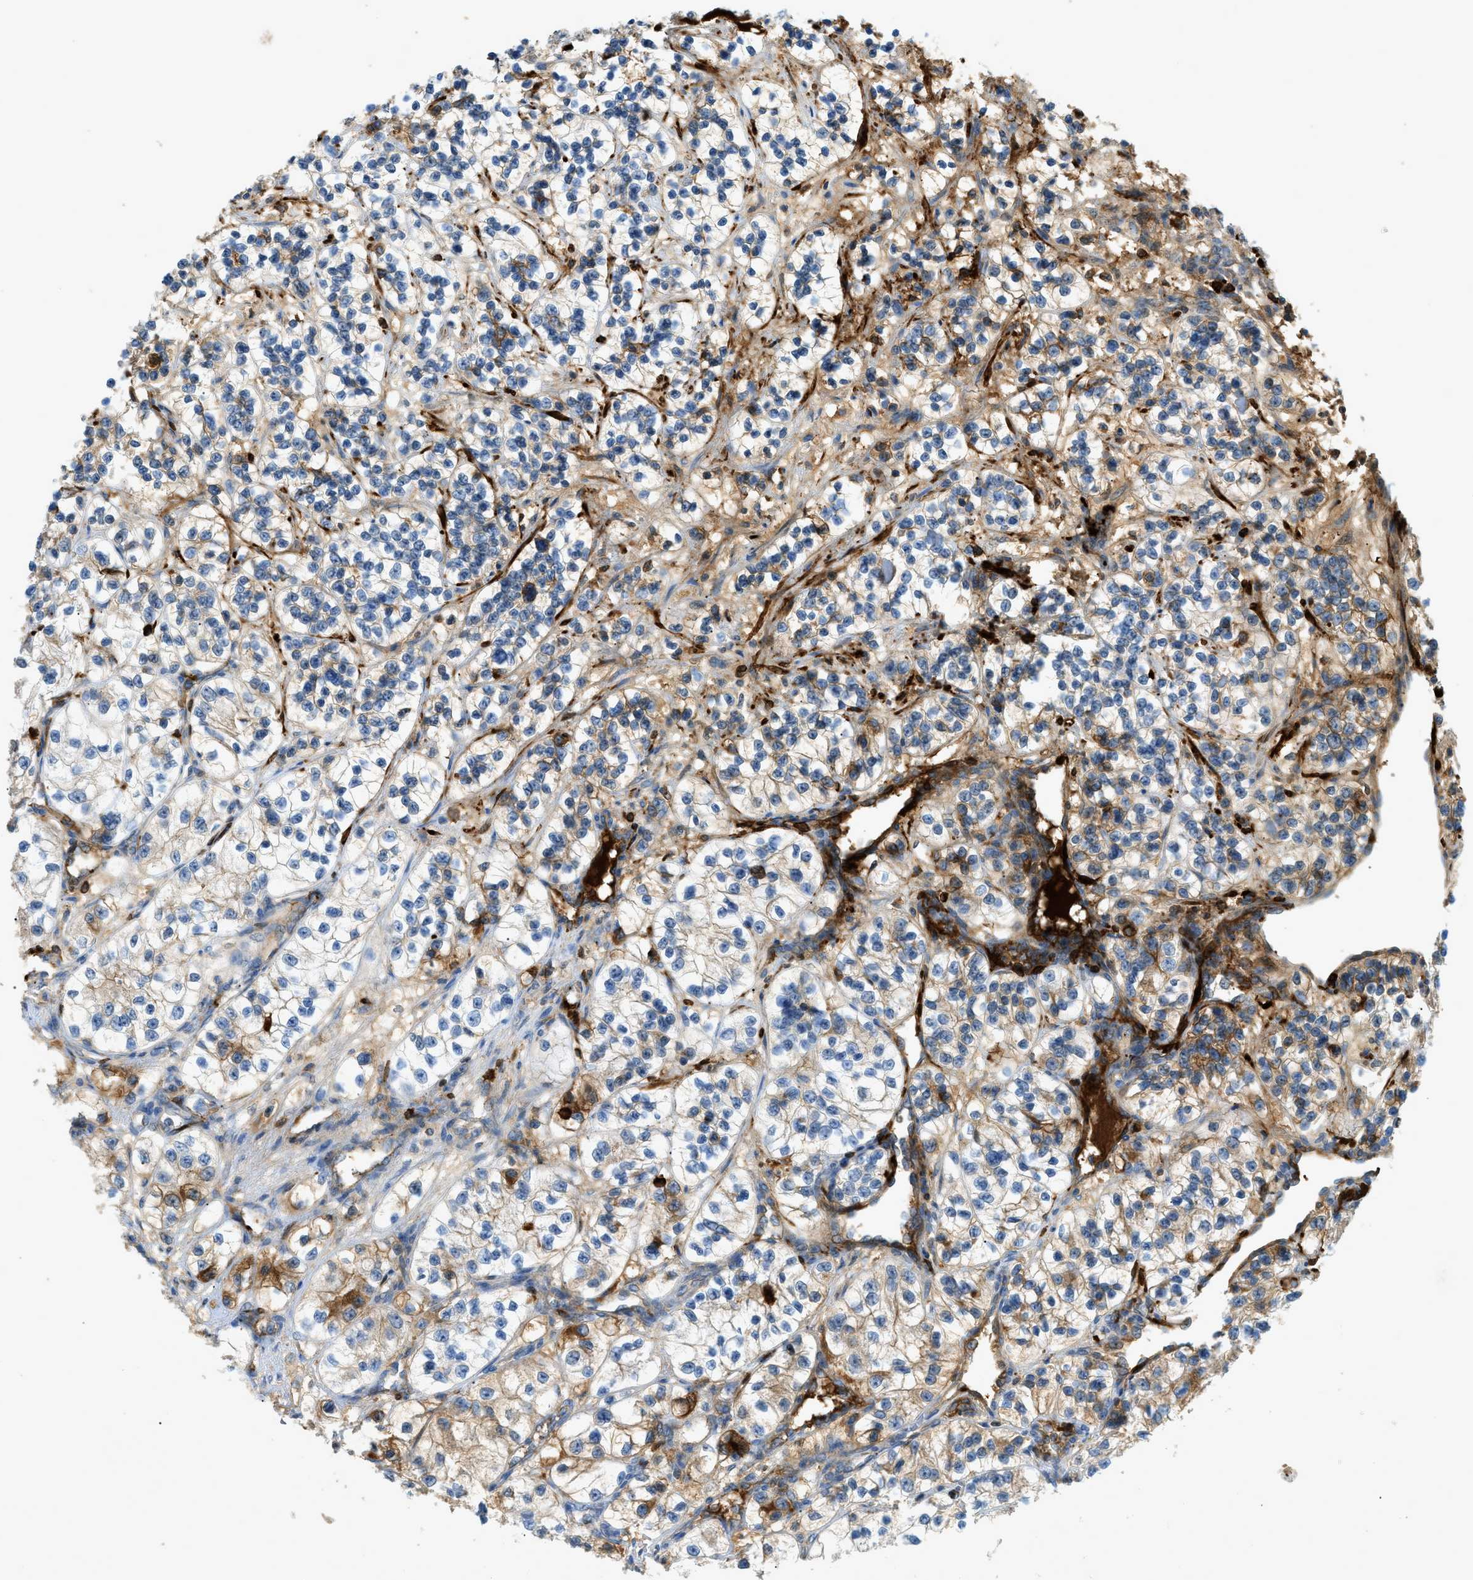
{"staining": {"intensity": "moderate", "quantity": "<25%", "location": "cytoplasmic/membranous"}, "tissue": "renal cancer", "cell_type": "Tumor cells", "image_type": "cancer", "snomed": [{"axis": "morphology", "description": "Adenocarcinoma, NOS"}, {"axis": "topography", "description": "Kidney"}], "caption": "Adenocarcinoma (renal) tissue shows moderate cytoplasmic/membranous positivity in approximately <25% of tumor cells, visualized by immunohistochemistry.", "gene": "F2", "patient": {"sex": "female", "age": 57}}